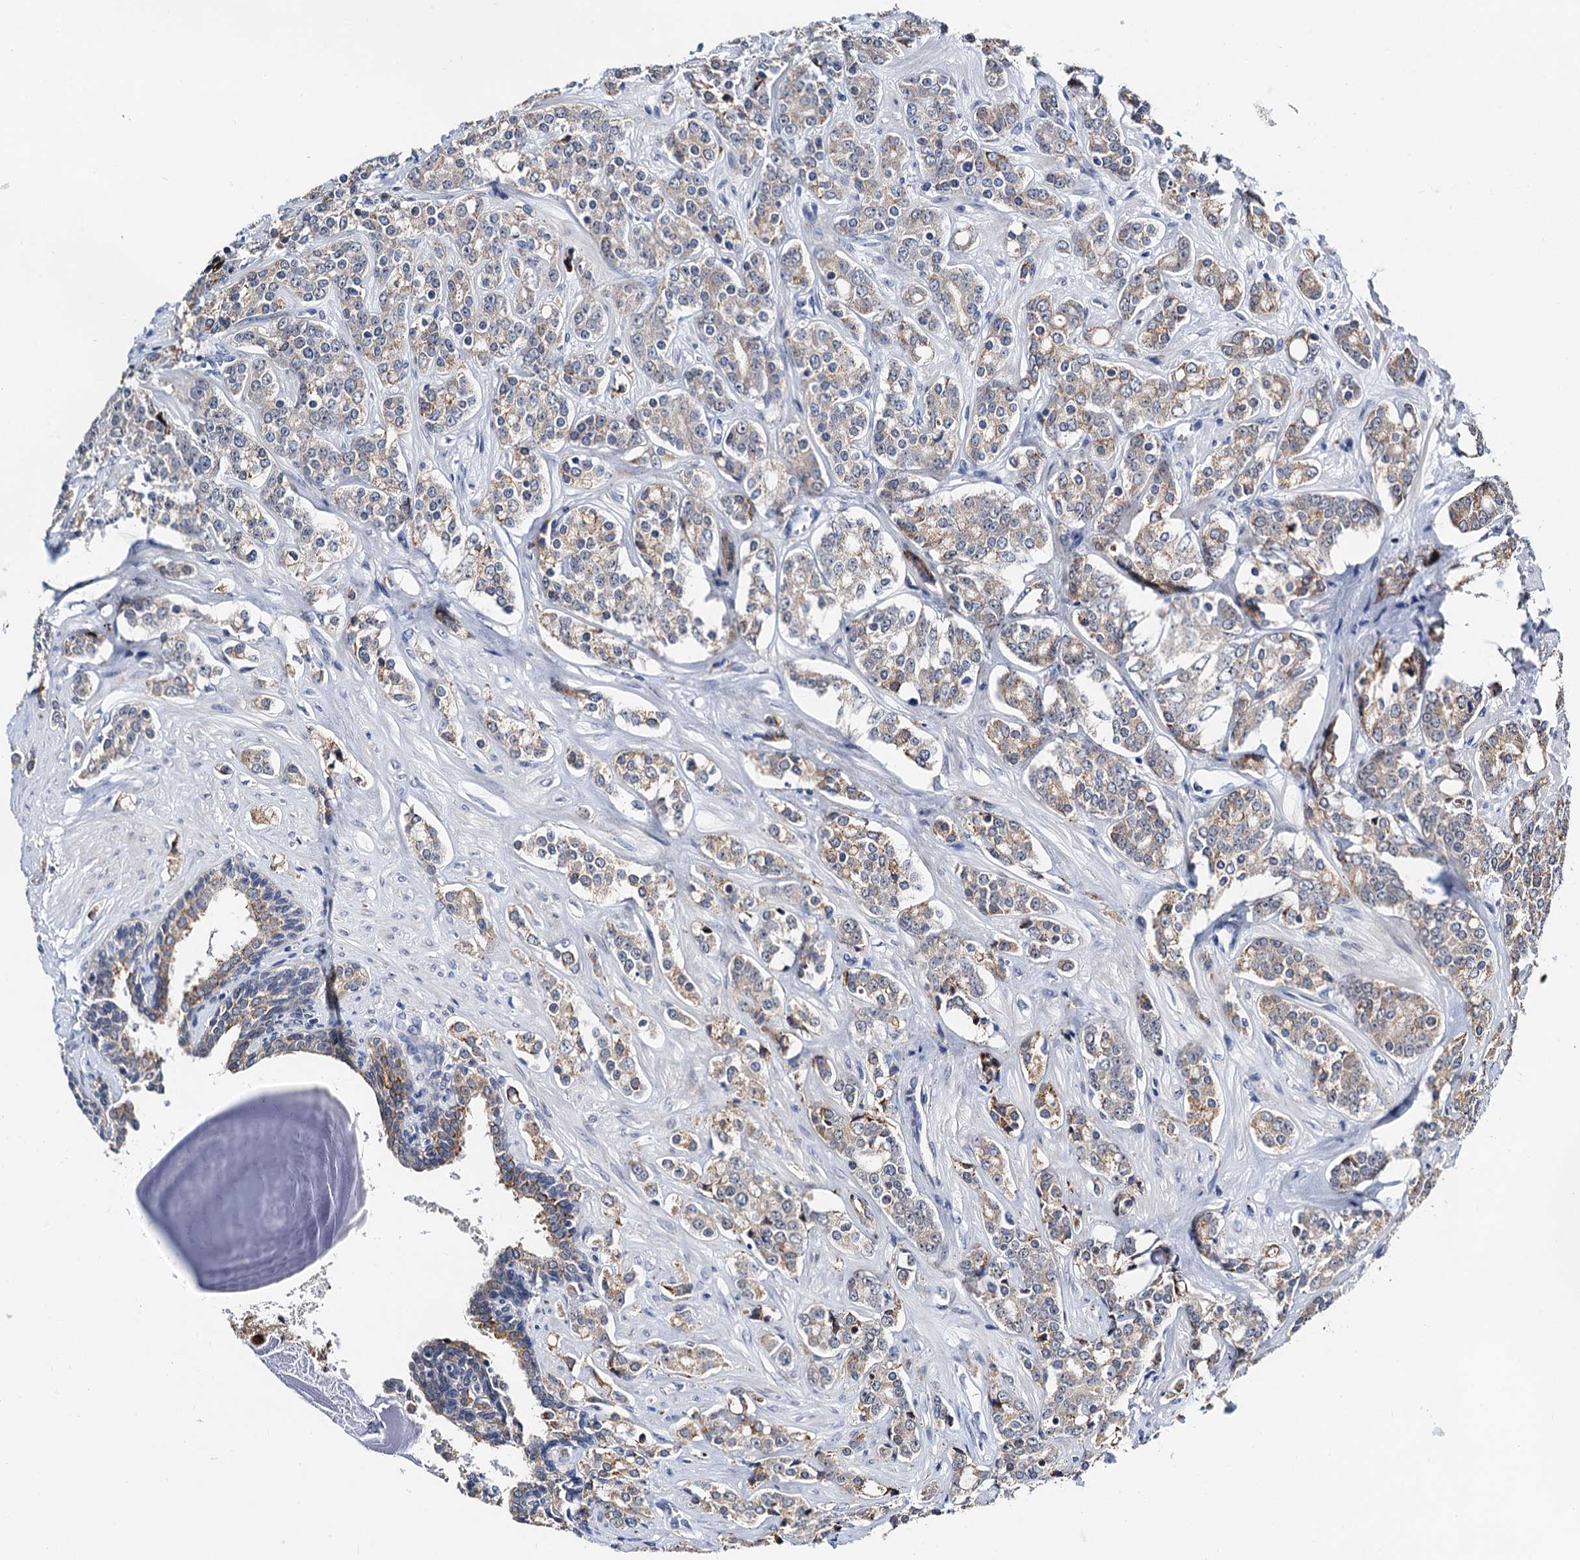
{"staining": {"intensity": "weak", "quantity": "25%-75%", "location": "cytoplasmic/membranous"}, "tissue": "prostate cancer", "cell_type": "Tumor cells", "image_type": "cancer", "snomed": [{"axis": "morphology", "description": "Adenocarcinoma, High grade"}, {"axis": "topography", "description": "Prostate"}], "caption": "The histopathology image exhibits staining of prostate cancer, revealing weak cytoplasmic/membranous protein staining (brown color) within tumor cells. (brown staining indicates protein expression, while blue staining denotes nuclei).", "gene": "SLC7A10", "patient": {"sex": "male", "age": 62}}